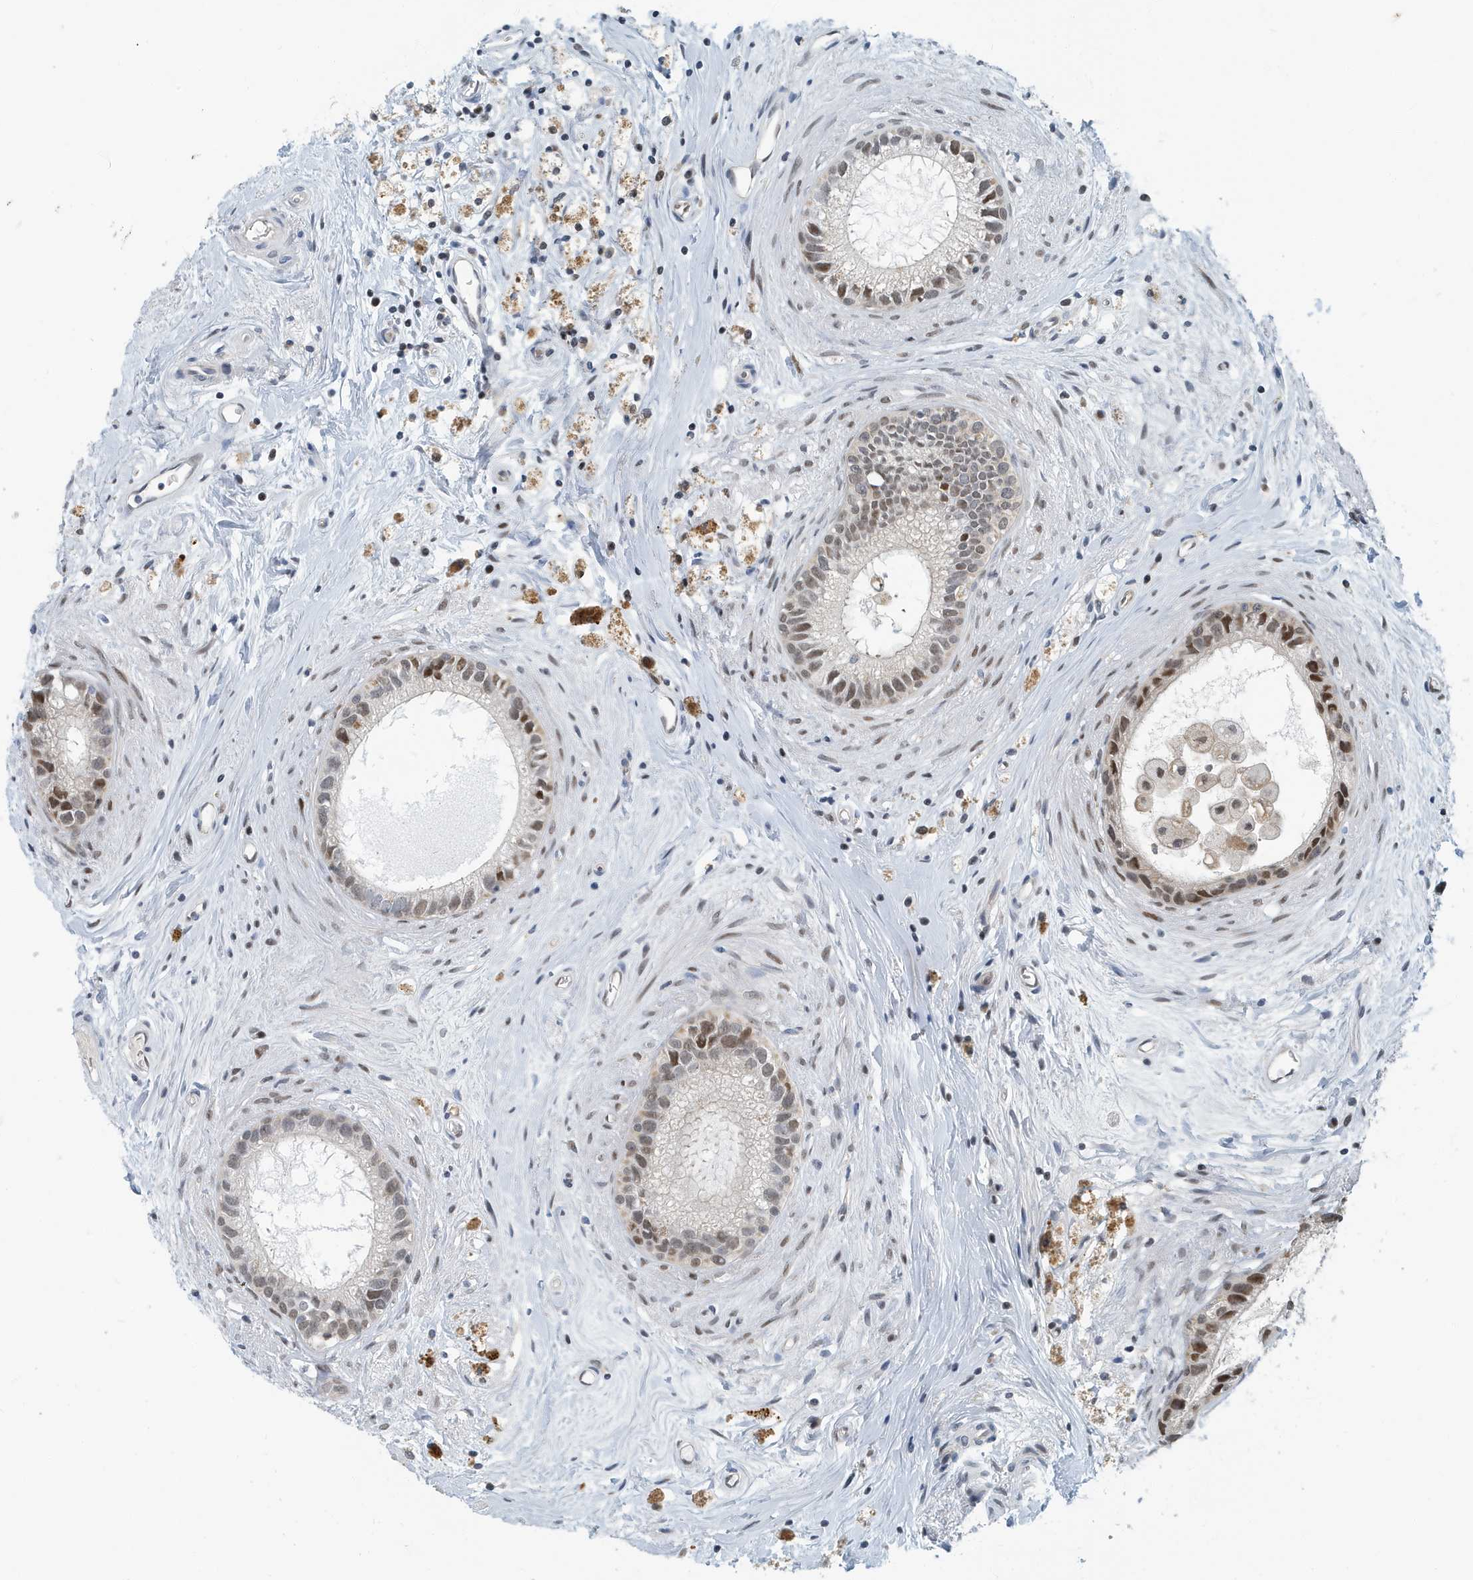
{"staining": {"intensity": "moderate", "quantity": ">75%", "location": "nuclear"}, "tissue": "epididymis", "cell_type": "Glandular cells", "image_type": "normal", "snomed": [{"axis": "morphology", "description": "Normal tissue, NOS"}, {"axis": "topography", "description": "Epididymis"}], "caption": "Protein staining by immunohistochemistry reveals moderate nuclear expression in about >75% of glandular cells in unremarkable epididymis.", "gene": "KIF15", "patient": {"sex": "male", "age": 80}}